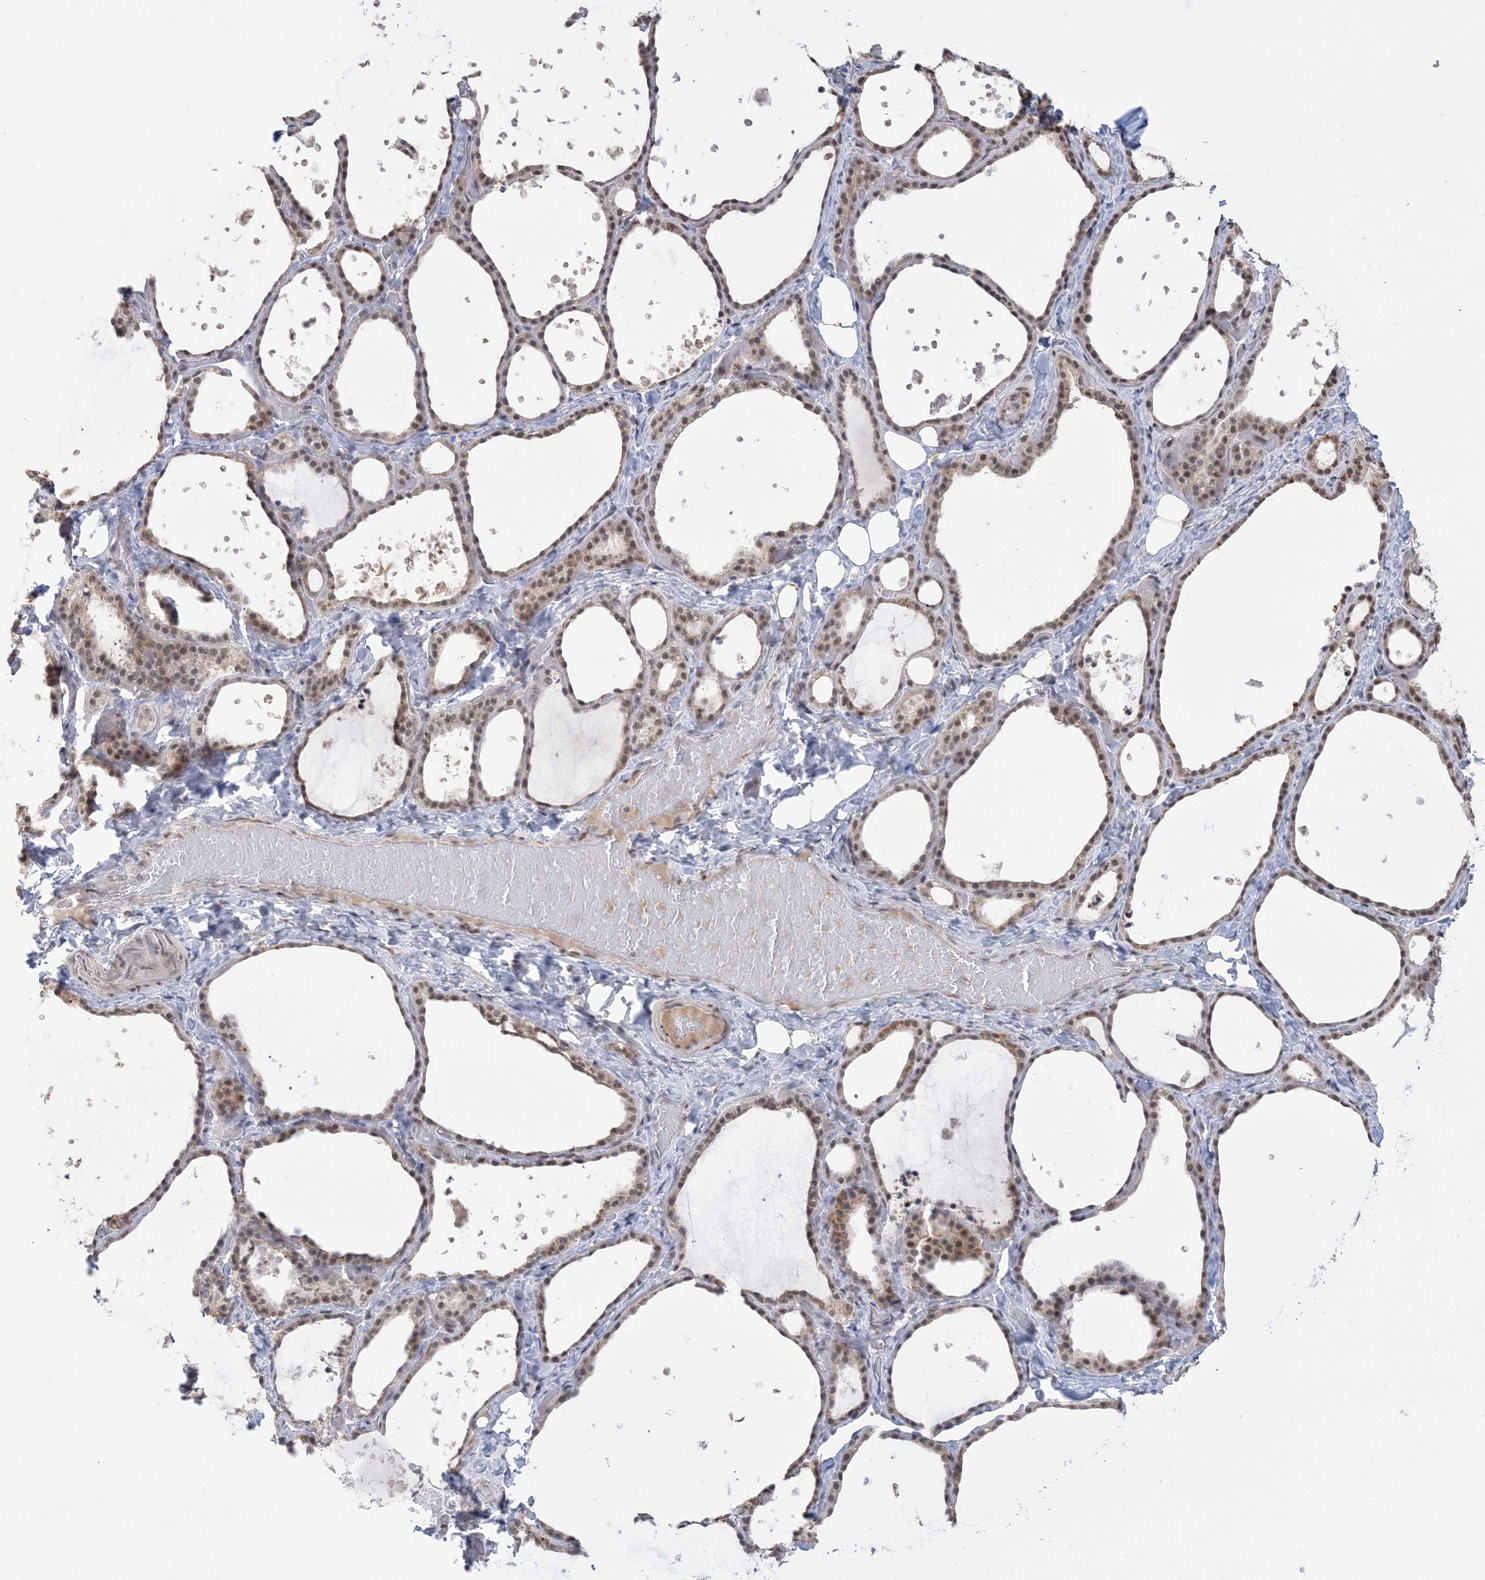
{"staining": {"intensity": "moderate", "quantity": ">75%", "location": "cytoplasmic/membranous,nuclear"}, "tissue": "thyroid gland", "cell_type": "Glandular cells", "image_type": "normal", "snomed": [{"axis": "morphology", "description": "Normal tissue, NOS"}, {"axis": "topography", "description": "Thyroid gland"}], "caption": "IHC image of benign human thyroid gland stained for a protein (brown), which demonstrates medium levels of moderate cytoplasmic/membranous,nuclear expression in about >75% of glandular cells.", "gene": "TRMT10C", "patient": {"sex": "female", "age": 44}}